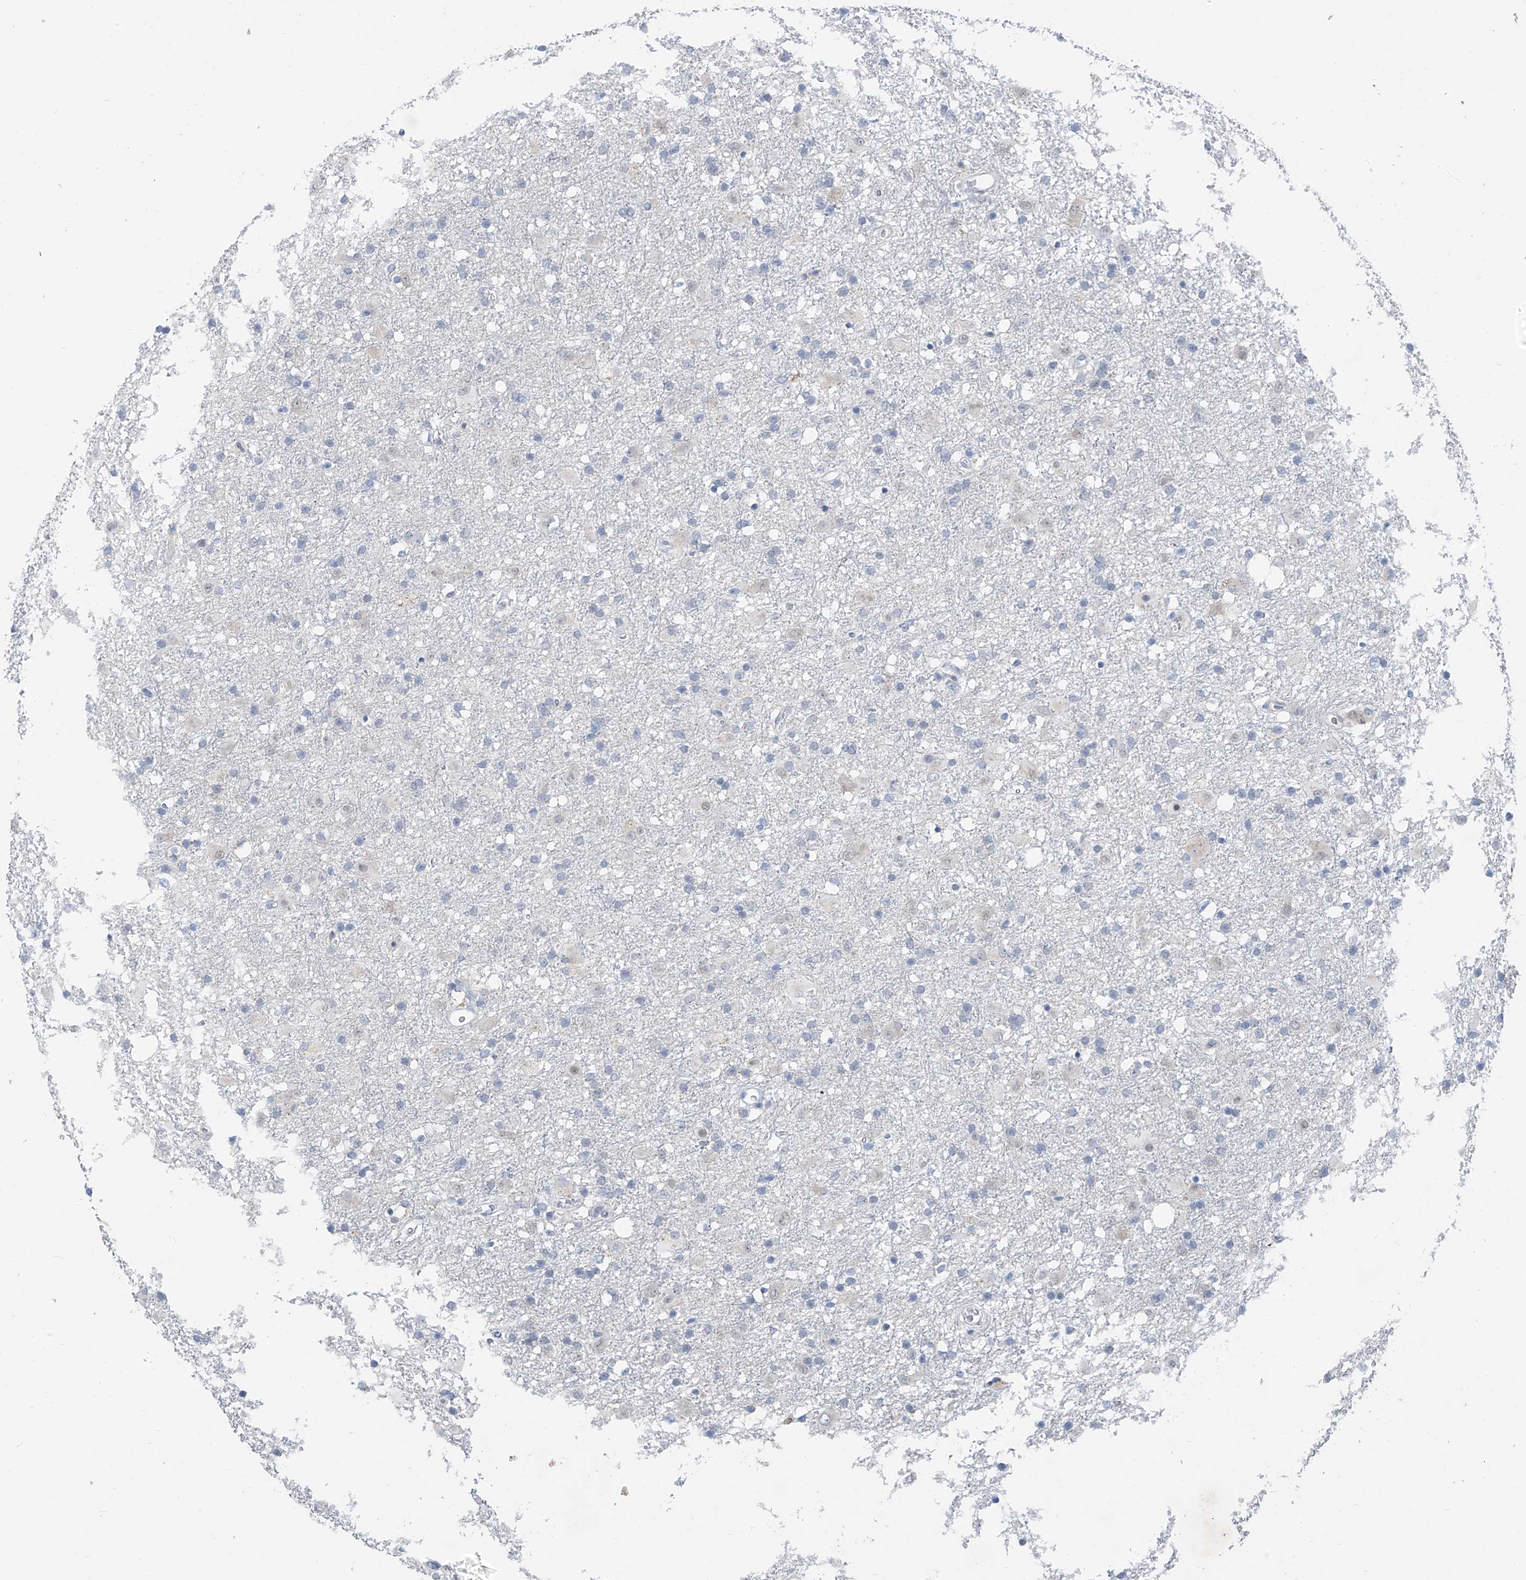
{"staining": {"intensity": "negative", "quantity": "none", "location": "none"}, "tissue": "glioma", "cell_type": "Tumor cells", "image_type": "cancer", "snomed": [{"axis": "morphology", "description": "Glioma, malignant, Low grade"}, {"axis": "topography", "description": "Brain"}], "caption": "IHC histopathology image of glioma stained for a protein (brown), which displays no expression in tumor cells. (DAB (3,3'-diaminobenzidine) immunohistochemistry, high magnification).", "gene": "CYP4V2", "patient": {"sex": "male", "age": 65}}